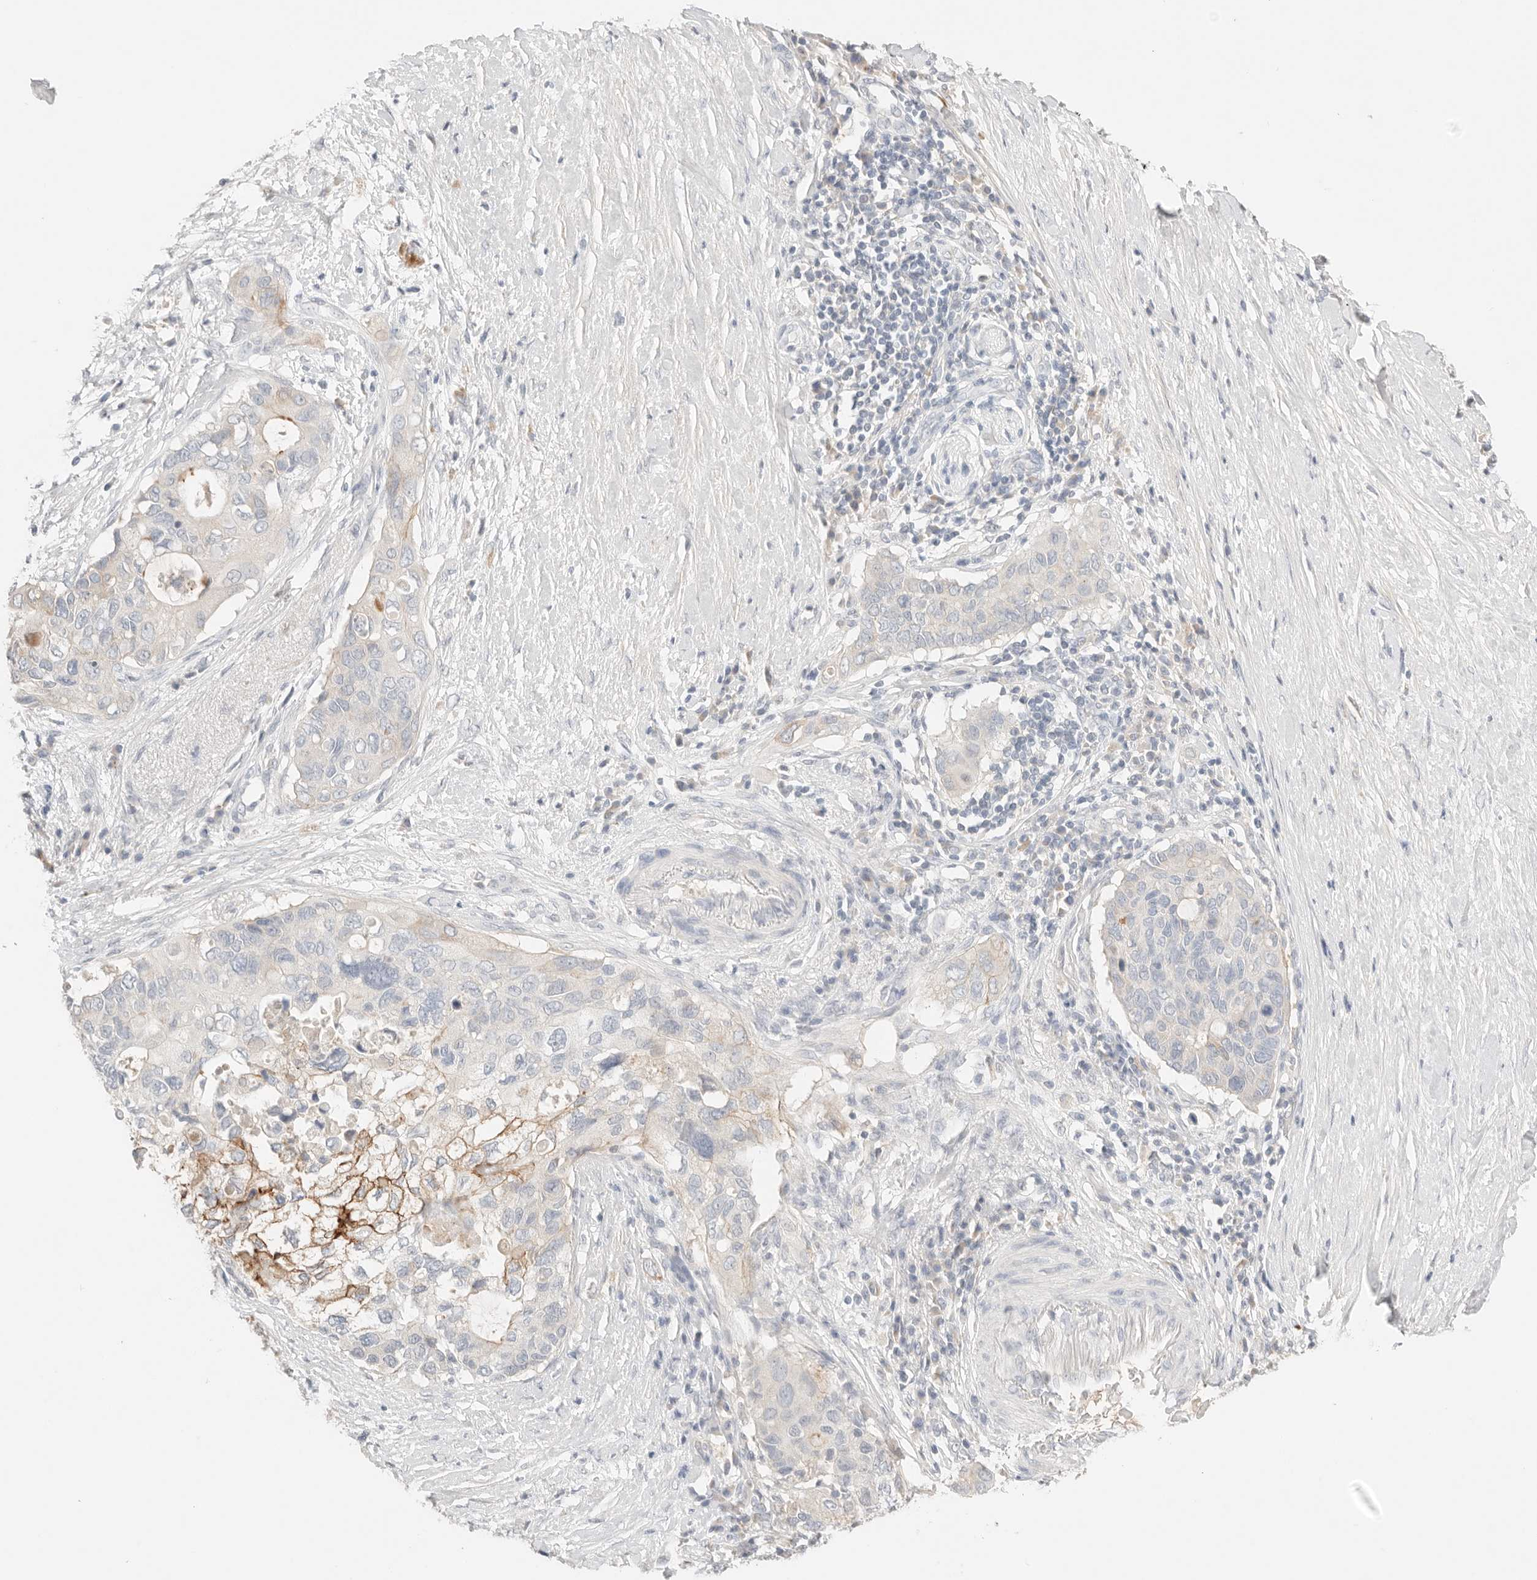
{"staining": {"intensity": "moderate", "quantity": "25%-75%", "location": "cytoplasmic/membranous"}, "tissue": "pancreatic cancer", "cell_type": "Tumor cells", "image_type": "cancer", "snomed": [{"axis": "morphology", "description": "Adenocarcinoma, NOS"}, {"axis": "topography", "description": "Pancreas"}], "caption": "Pancreatic cancer was stained to show a protein in brown. There is medium levels of moderate cytoplasmic/membranous expression in approximately 25%-75% of tumor cells.", "gene": "CEP120", "patient": {"sex": "female", "age": 56}}